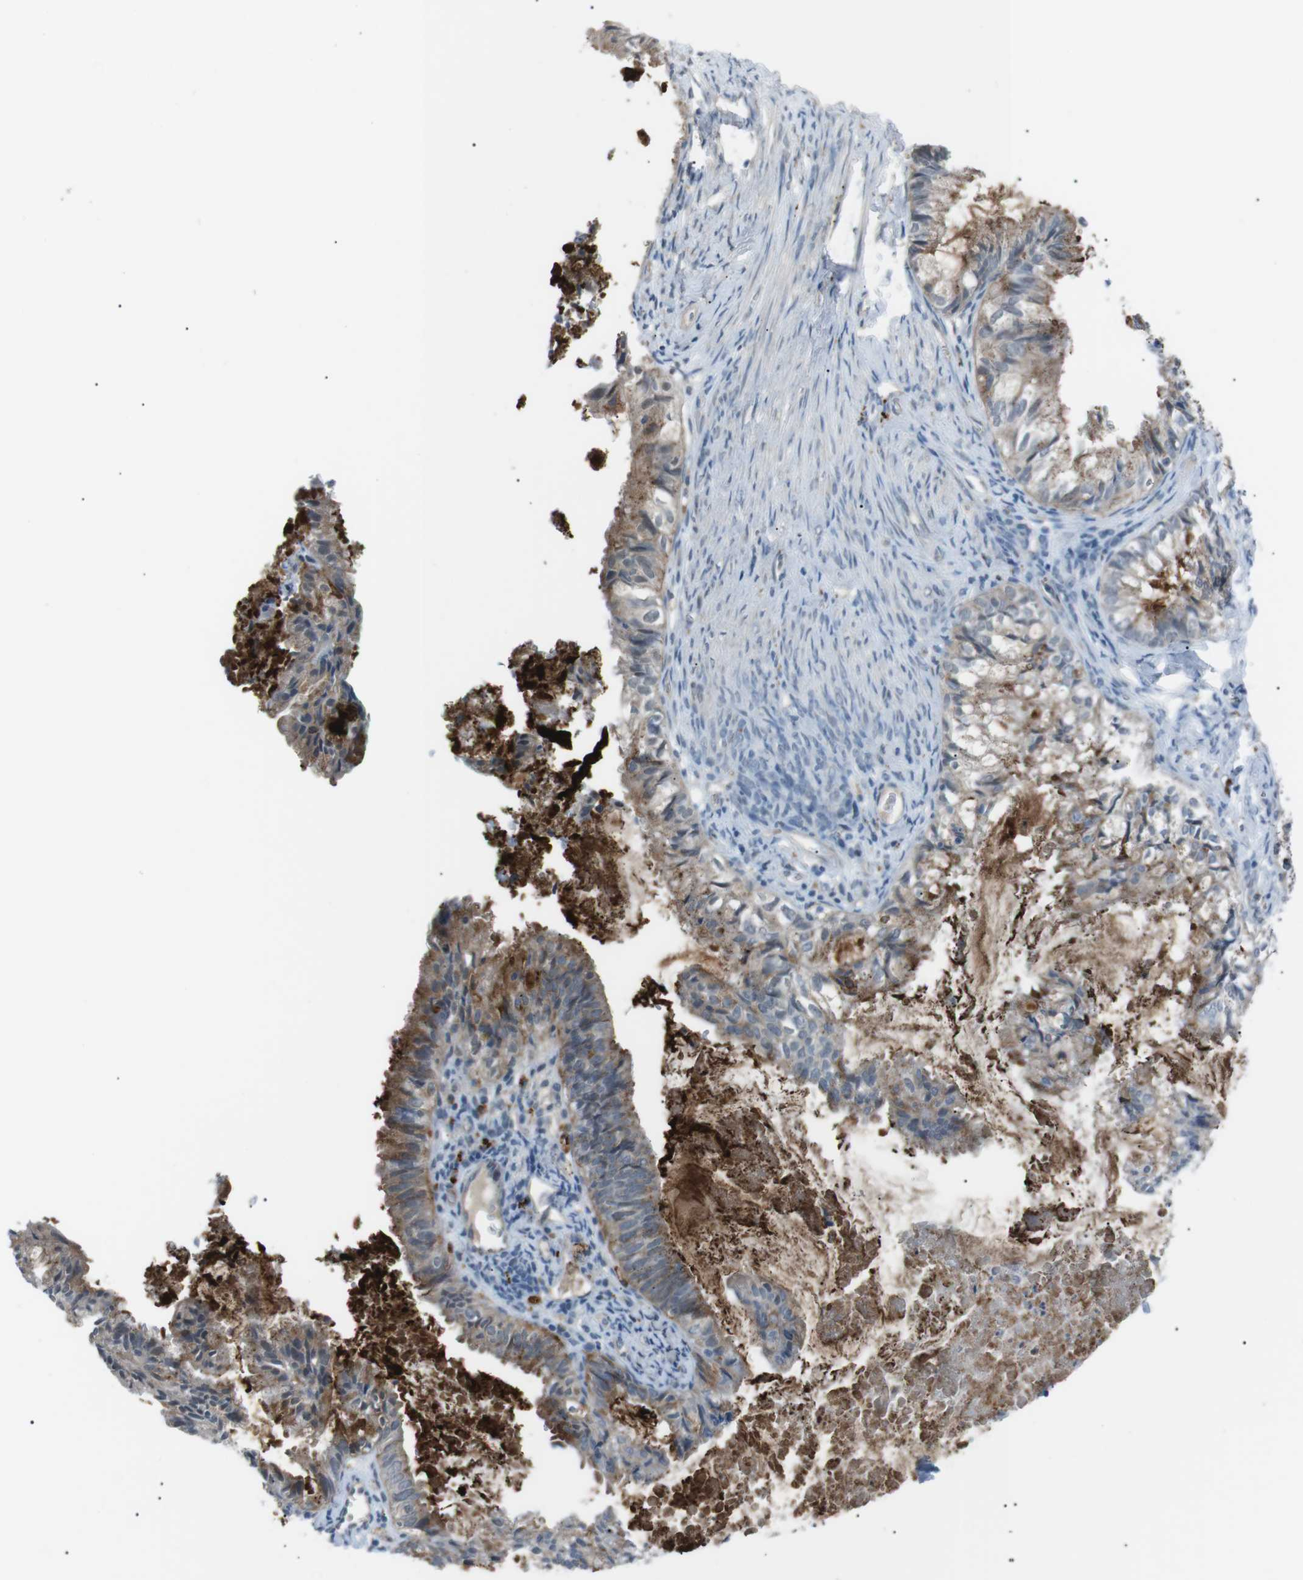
{"staining": {"intensity": "moderate", "quantity": "<25%", "location": "cytoplasmic/membranous"}, "tissue": "cervical cancer", "cell_type": "Tumor cells", "image_type": "cancer", "snomed": [{"axis": "morphology", "description": "Normal tissue, NOS"}, {"axis": "morphology", "description": "Adenocarcinoma, NOS"}, {"axis": "topography", "description": "Cervix"}, {"axis": "topography", "description": "Endometrium"}], "caption": "Brown immunohistochemical staining in human cervical cancer exhibits moderate cytoplasmic/membranous expression in approximately <25% of tumor cells.", "gene": "B4GALNT2", "patient": {"sex": "female", "age": 86}}